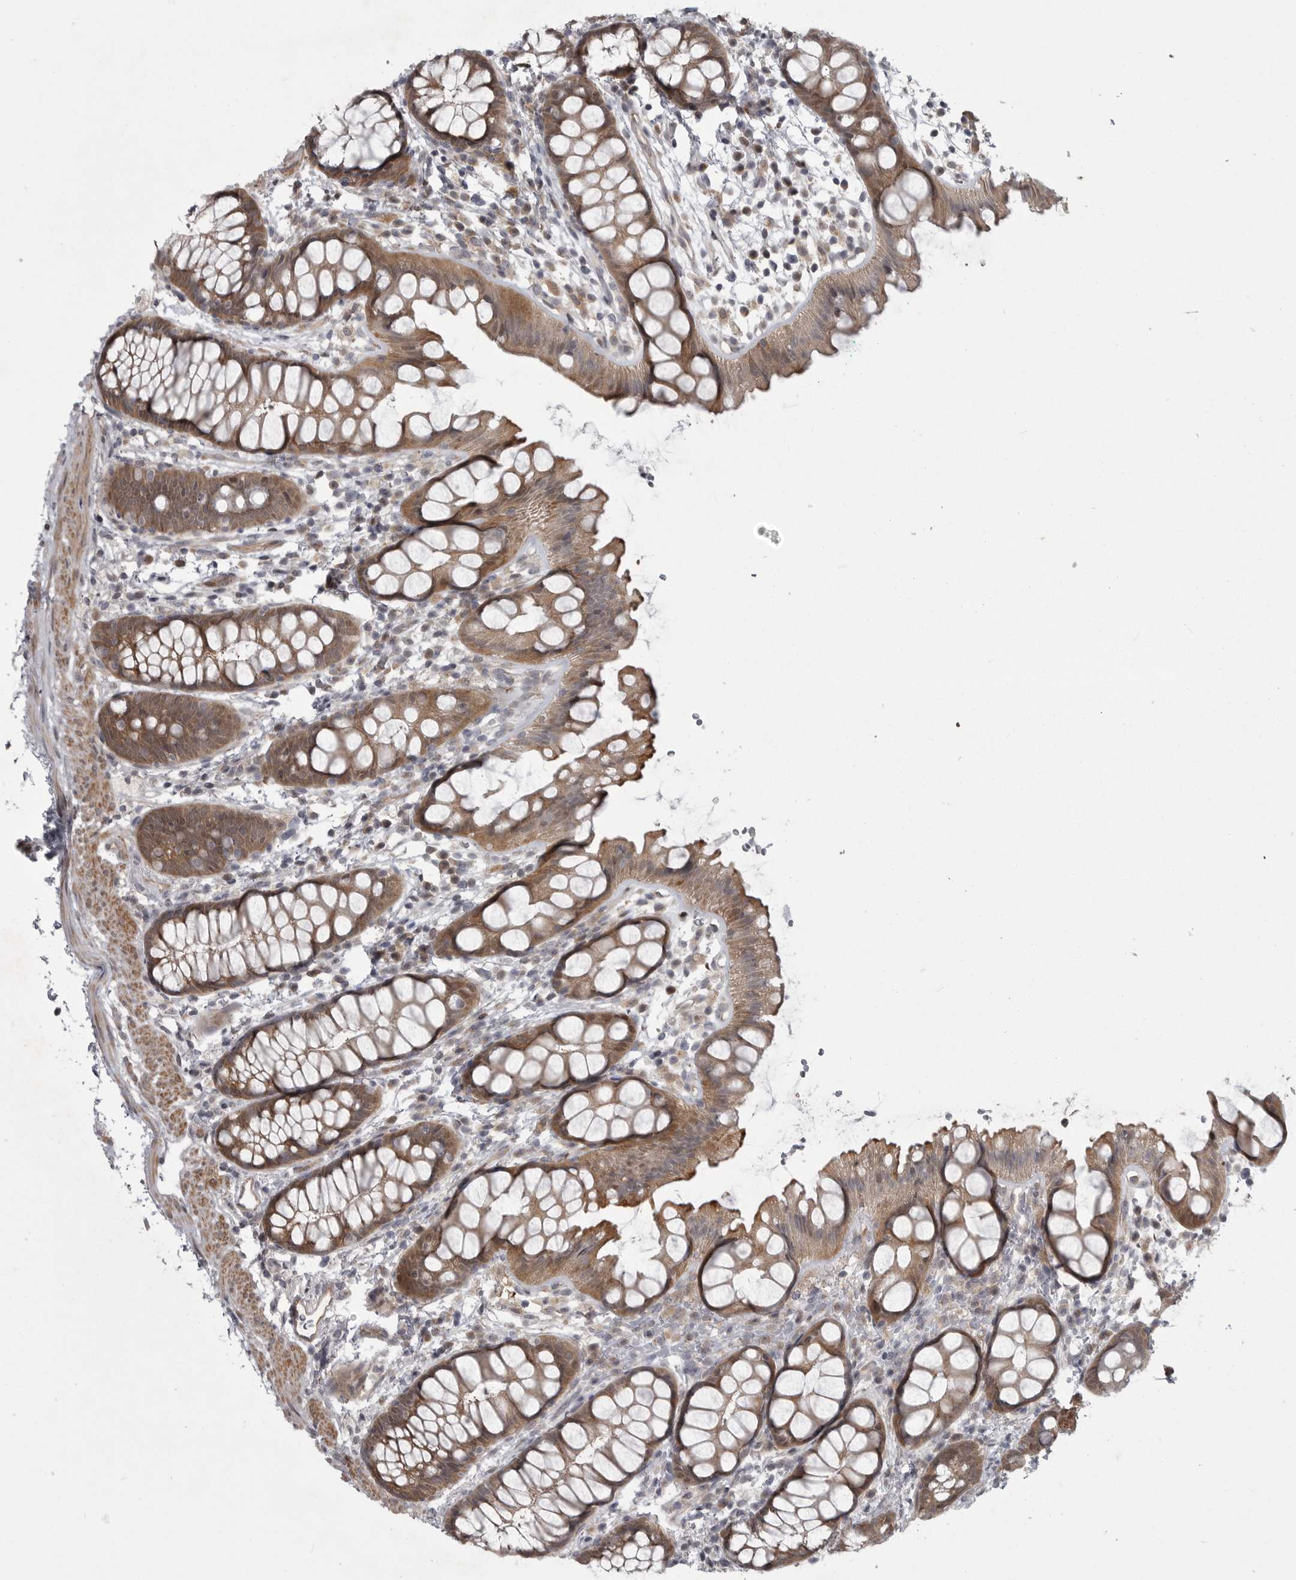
{"staining": {"intensity": "moderate", "quantity": ">75%", "location": "cytoplasmic/membranous"}, "tissue": "rectum", "cell_type": "Glandular cells", "image_type": "normal", "snomed": [{"axis": "morphology", "description": "Normal tissue, NOS"}, {"axis": "topography", "description": "Rectum"}], "caption": "Immunohistochemistry (DAB) staining of normal human rectum demonstrates moderate cytoplasmic/membranous protein expression in about >75% of glandular cells.", "gene": "PPP1R9A", "patient": {"sex": "female", "age": 65}}